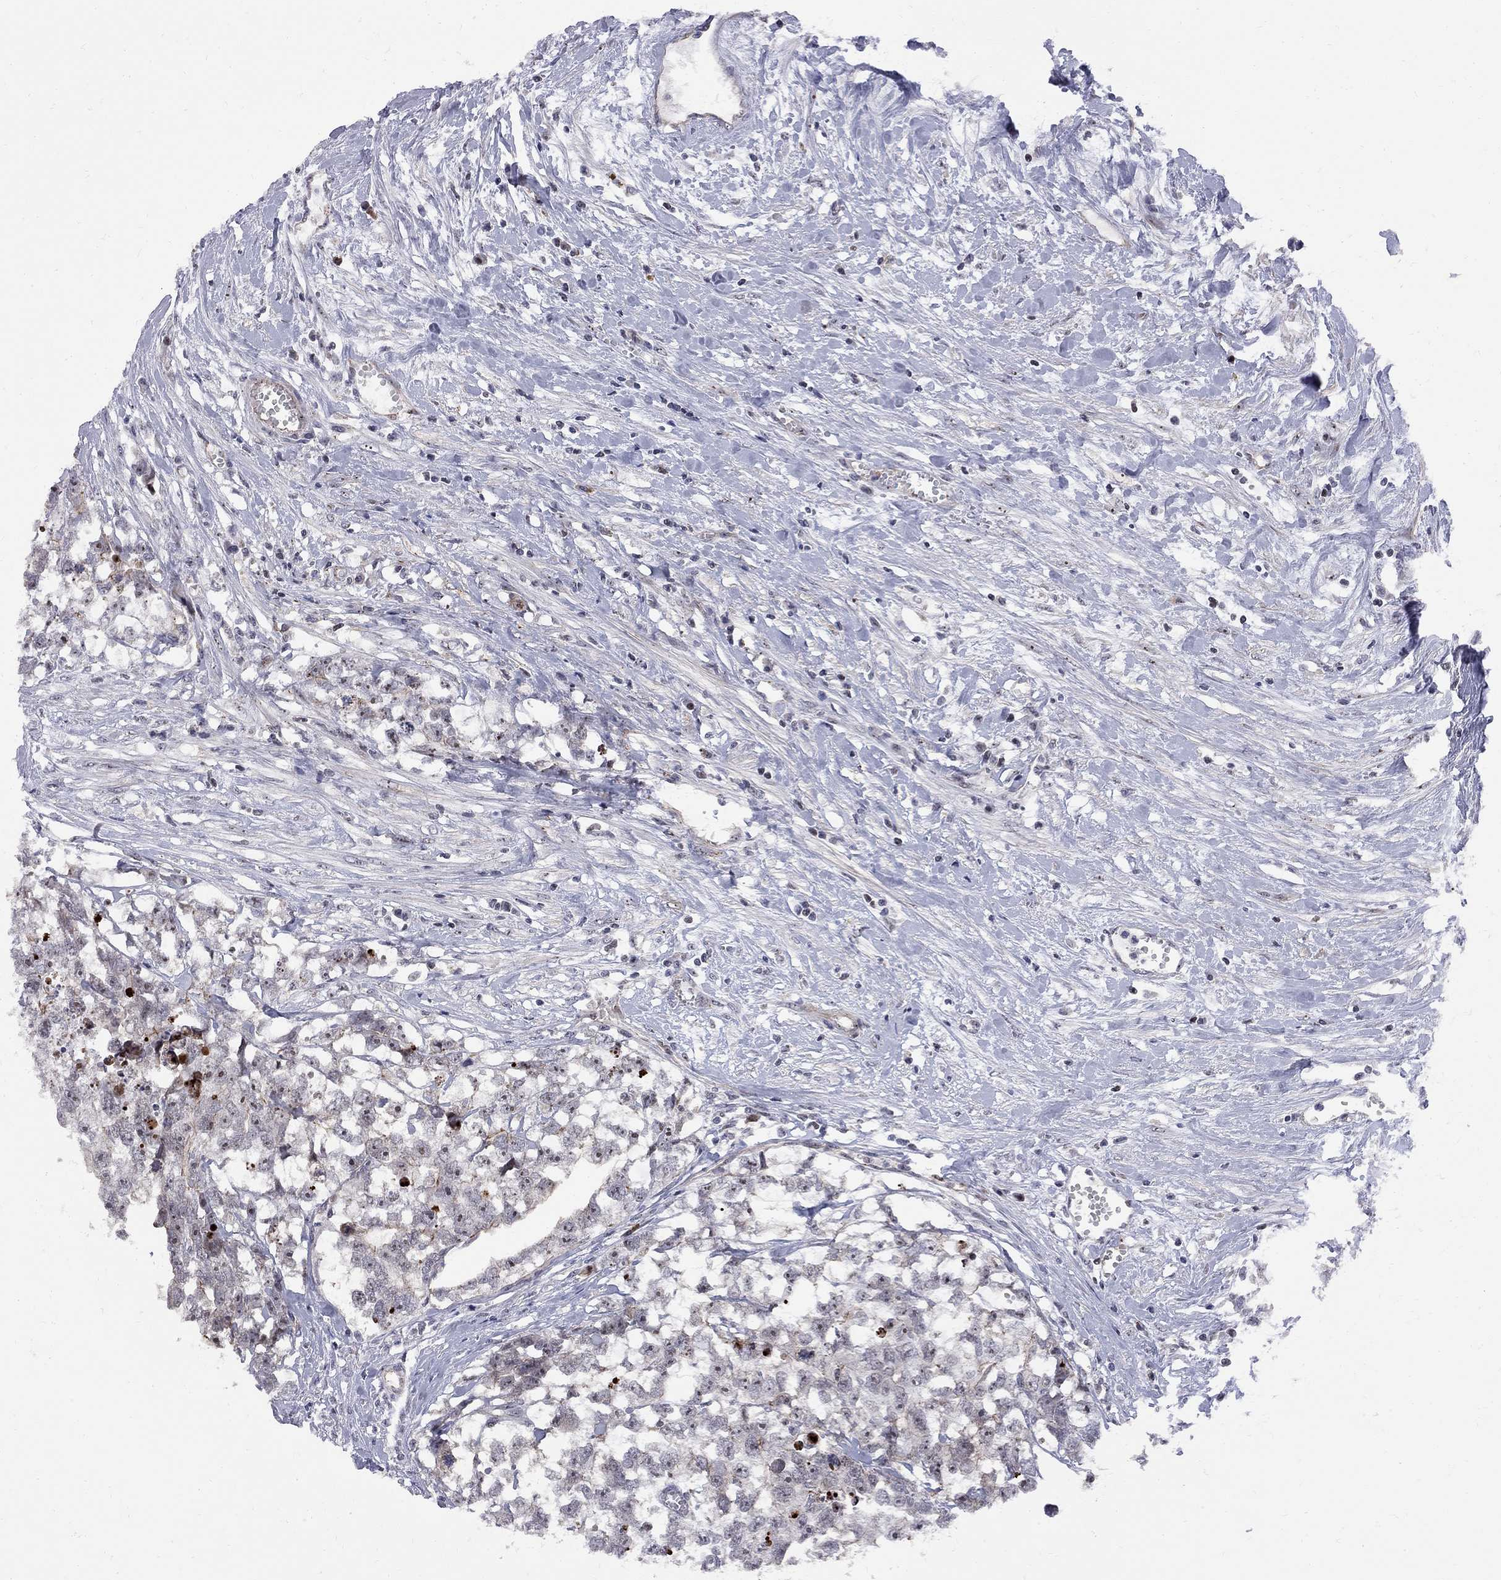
{"staining": {"intensity": "moderate", "quantity": "<25%", "location": "nuclear"}, "tissue": "testis cancer", "cell_type": "Tumor cells", "image_type": "cancer", "snomed": [{"axis": "morphology", "description": "Carcinoma, Embryonal, NOS"}, {"axis": "morphology", "description": "Teratoma, malignant, NOS"}, {"axis": "topography", "description": "Testis"}], "caption": "Immunohistochemistry (IHC) photomicrograph of human testis cancer (embryonal carcinoma) stained for a protein (brown), which demonstrates low levels of moderate nuclear expression in about <25% of tumor cells.", "gene": "DHX33", "patient": {"sex": "male", "age": 44}}